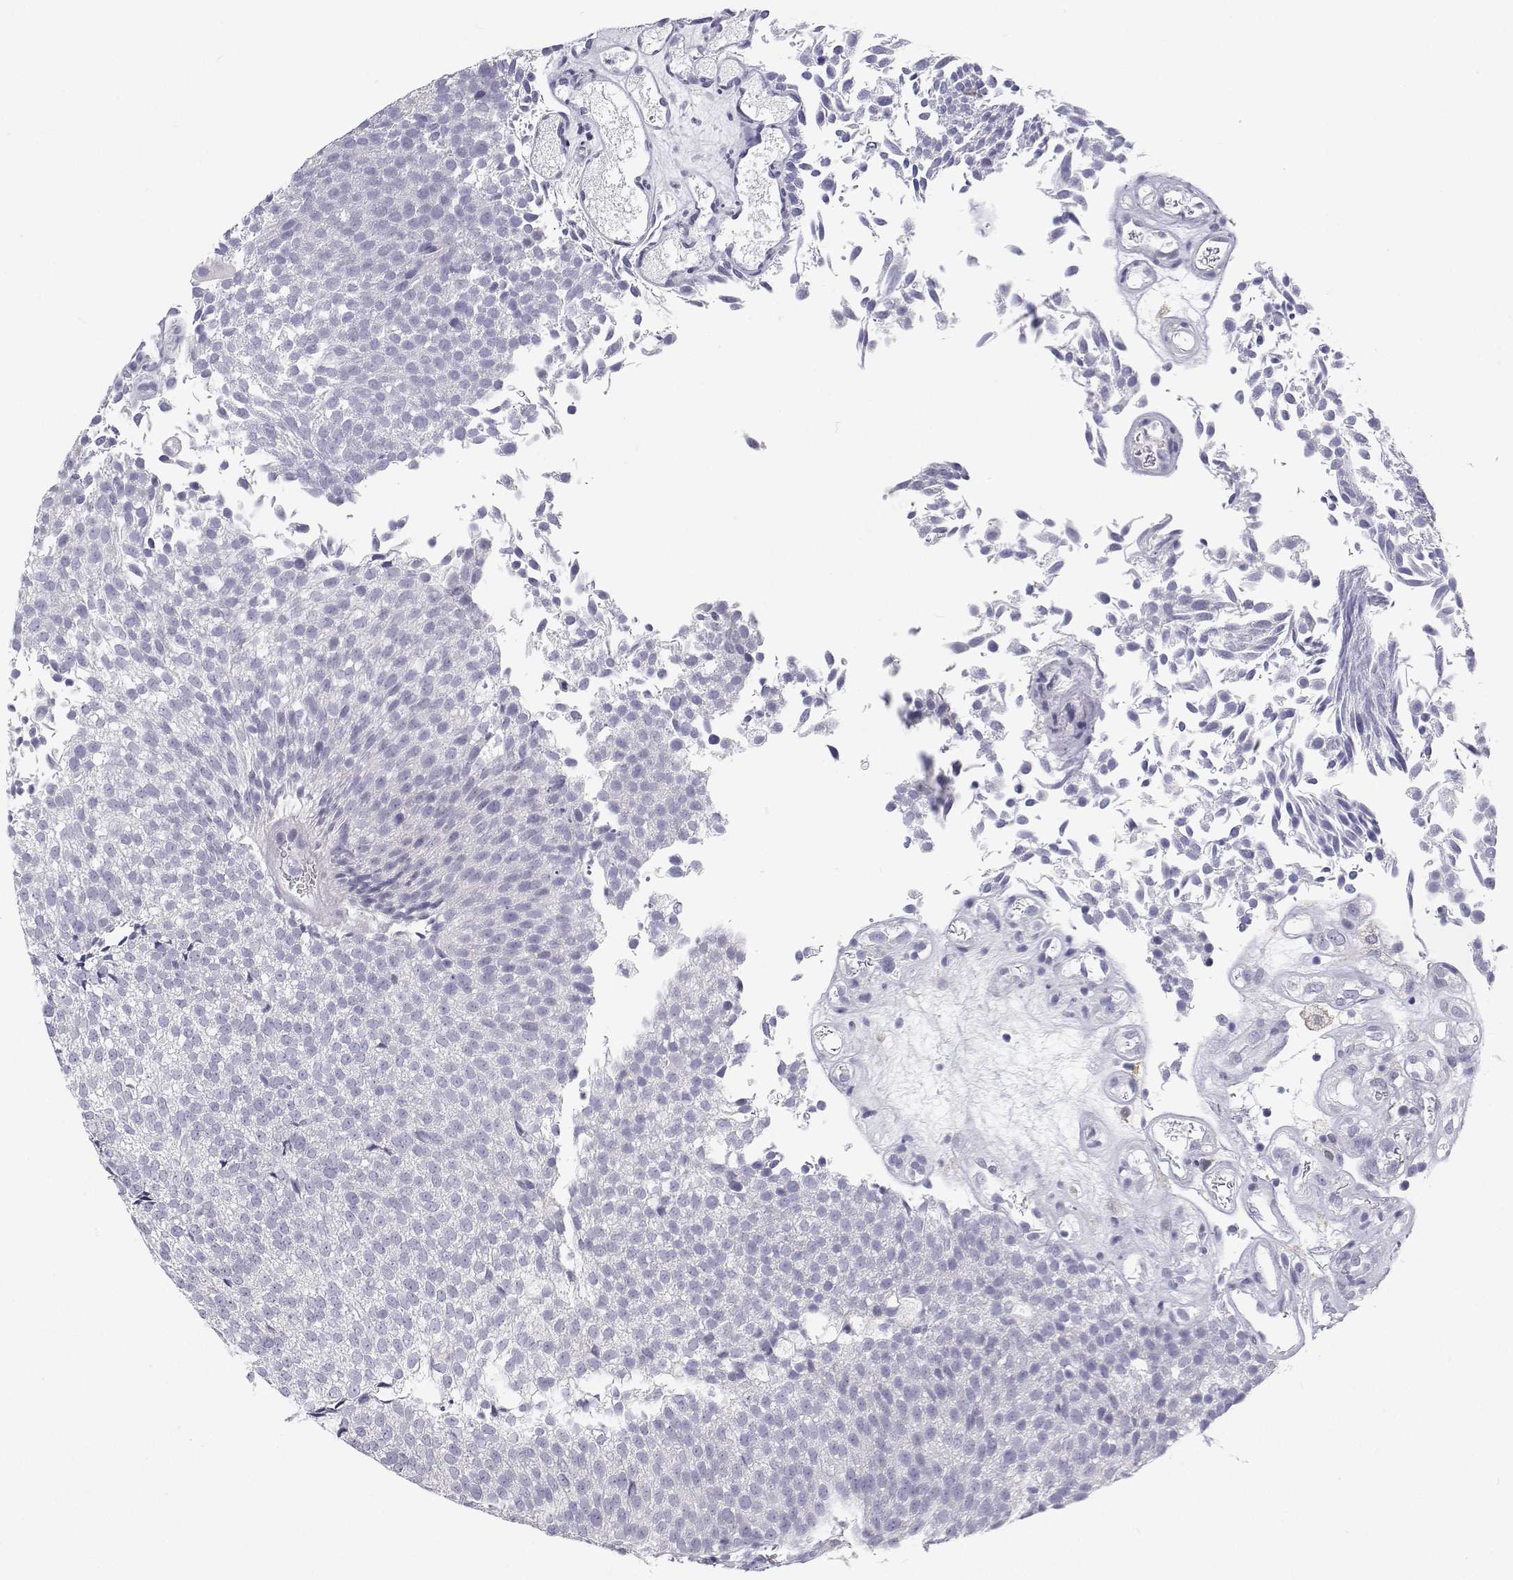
{"staining": {"intensity": "negative", "quantity": "none", "location": "none"}, "tissue": "urothelial cancer", "cell_type": "Tumor cells", "image_type": "cancer", "snomed": [{"axis": "morphology", "description": "Urothelial carcinoma, Low grade"}, {"axis": "topography", "description": "Urinary bladder"}], "caption": "Micrograph shows no protein positivity in tumor cells of urothelial cancer tissue. The staining was performed using DAB (3,3'-diaminobenzidine) to visualize the protein expression in brown, while the nuclei were stained in blue with hematoxylin (Magnification: 20x).", "gene": "TTN", "patient": {"sex": "female", "age": 79}}